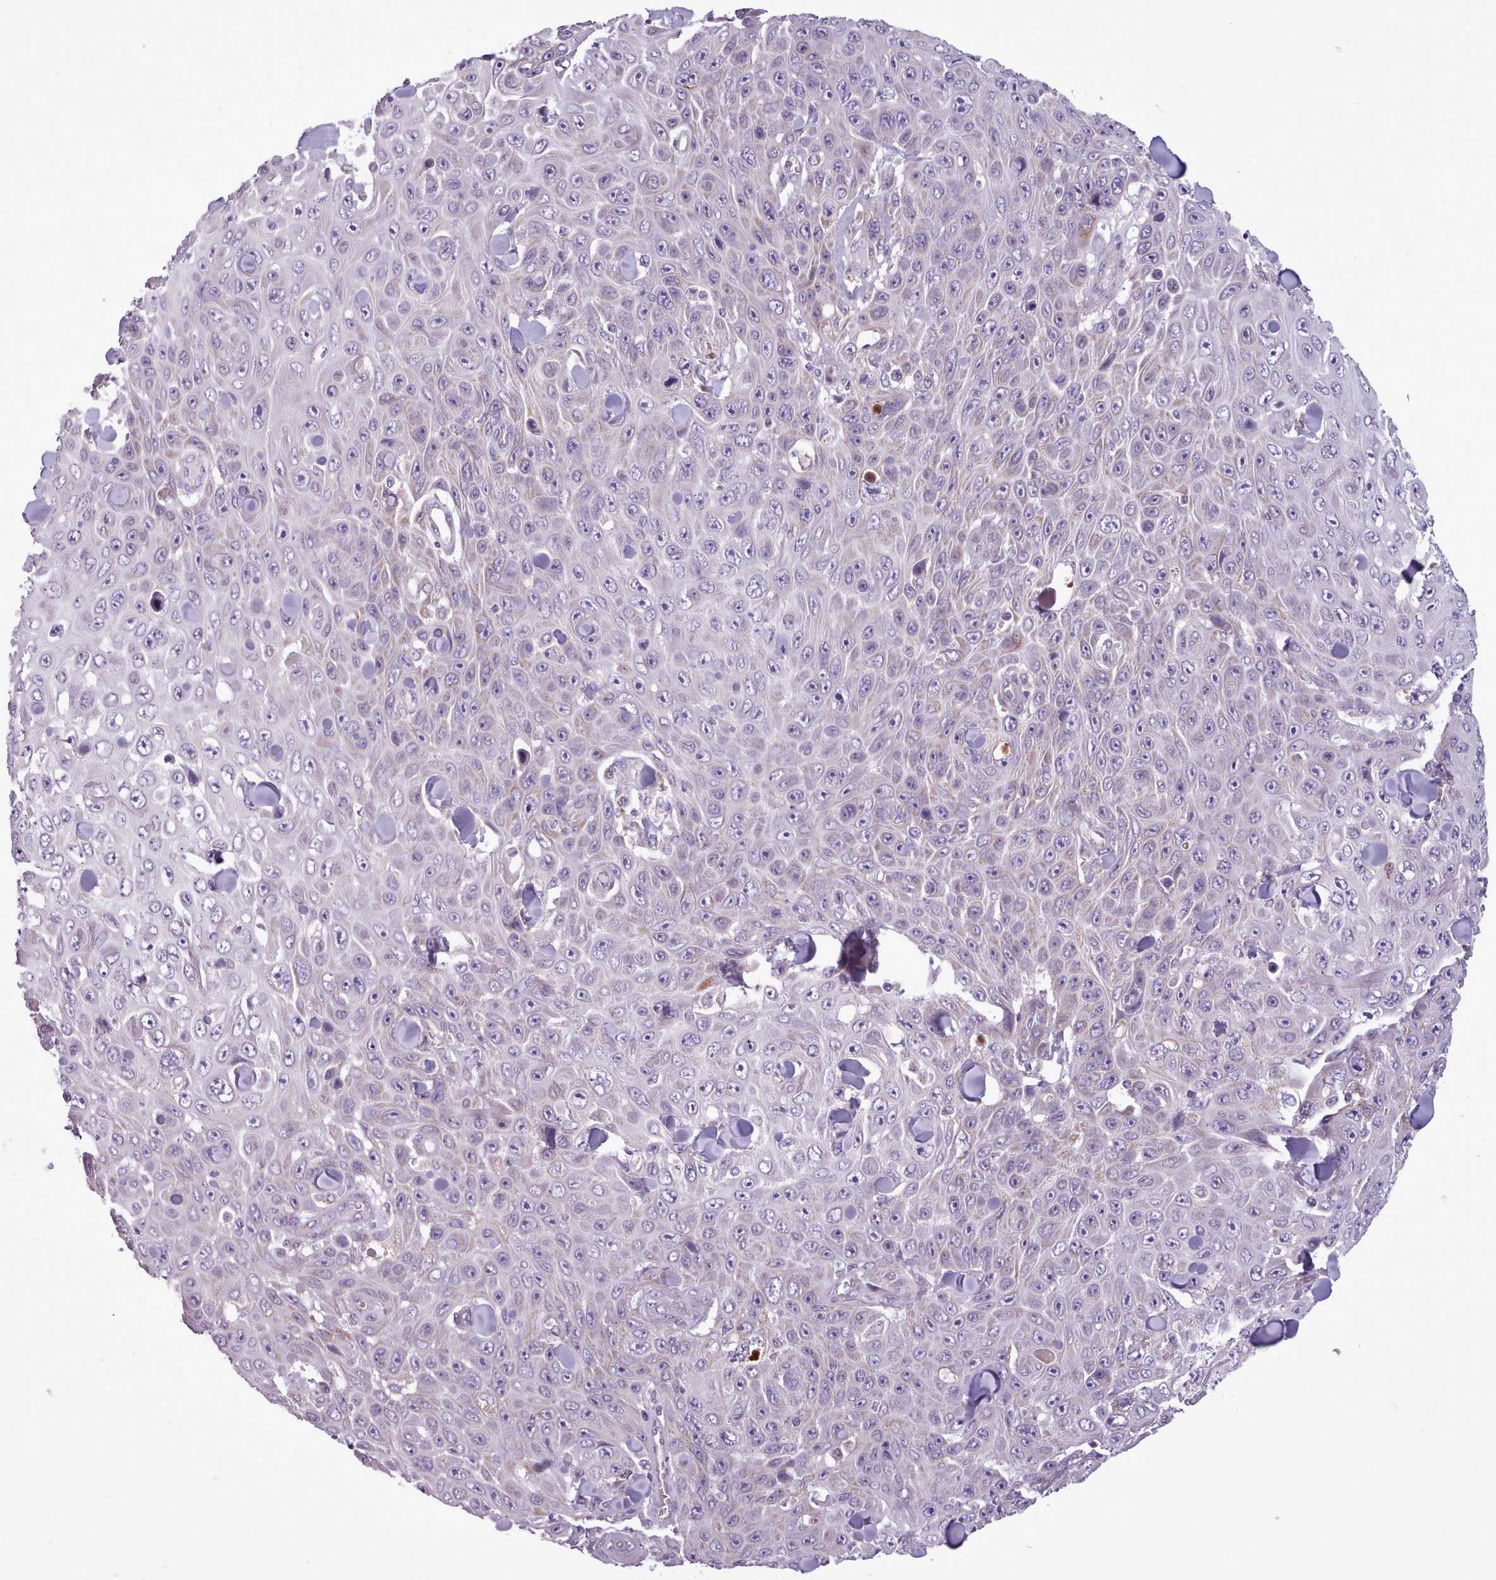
{"staining": {"intensity": "negative", "quantity": "none", "location": "none"}, "tissue": "skin cancer", "cell_type": "Tumor cells", "image_type": "cancer", "snomed": [{"axis": "morphology", "description": "Squamous cell carcinoma, NOS"}, {"axis": "topography", "description": "Skin"}], "caption": "The micrograph reveals no staining of tumor cells in squamous cell carcinoma (skin).", "gene": "AVL9", "patient": {"sex": "male", "age": 82}}